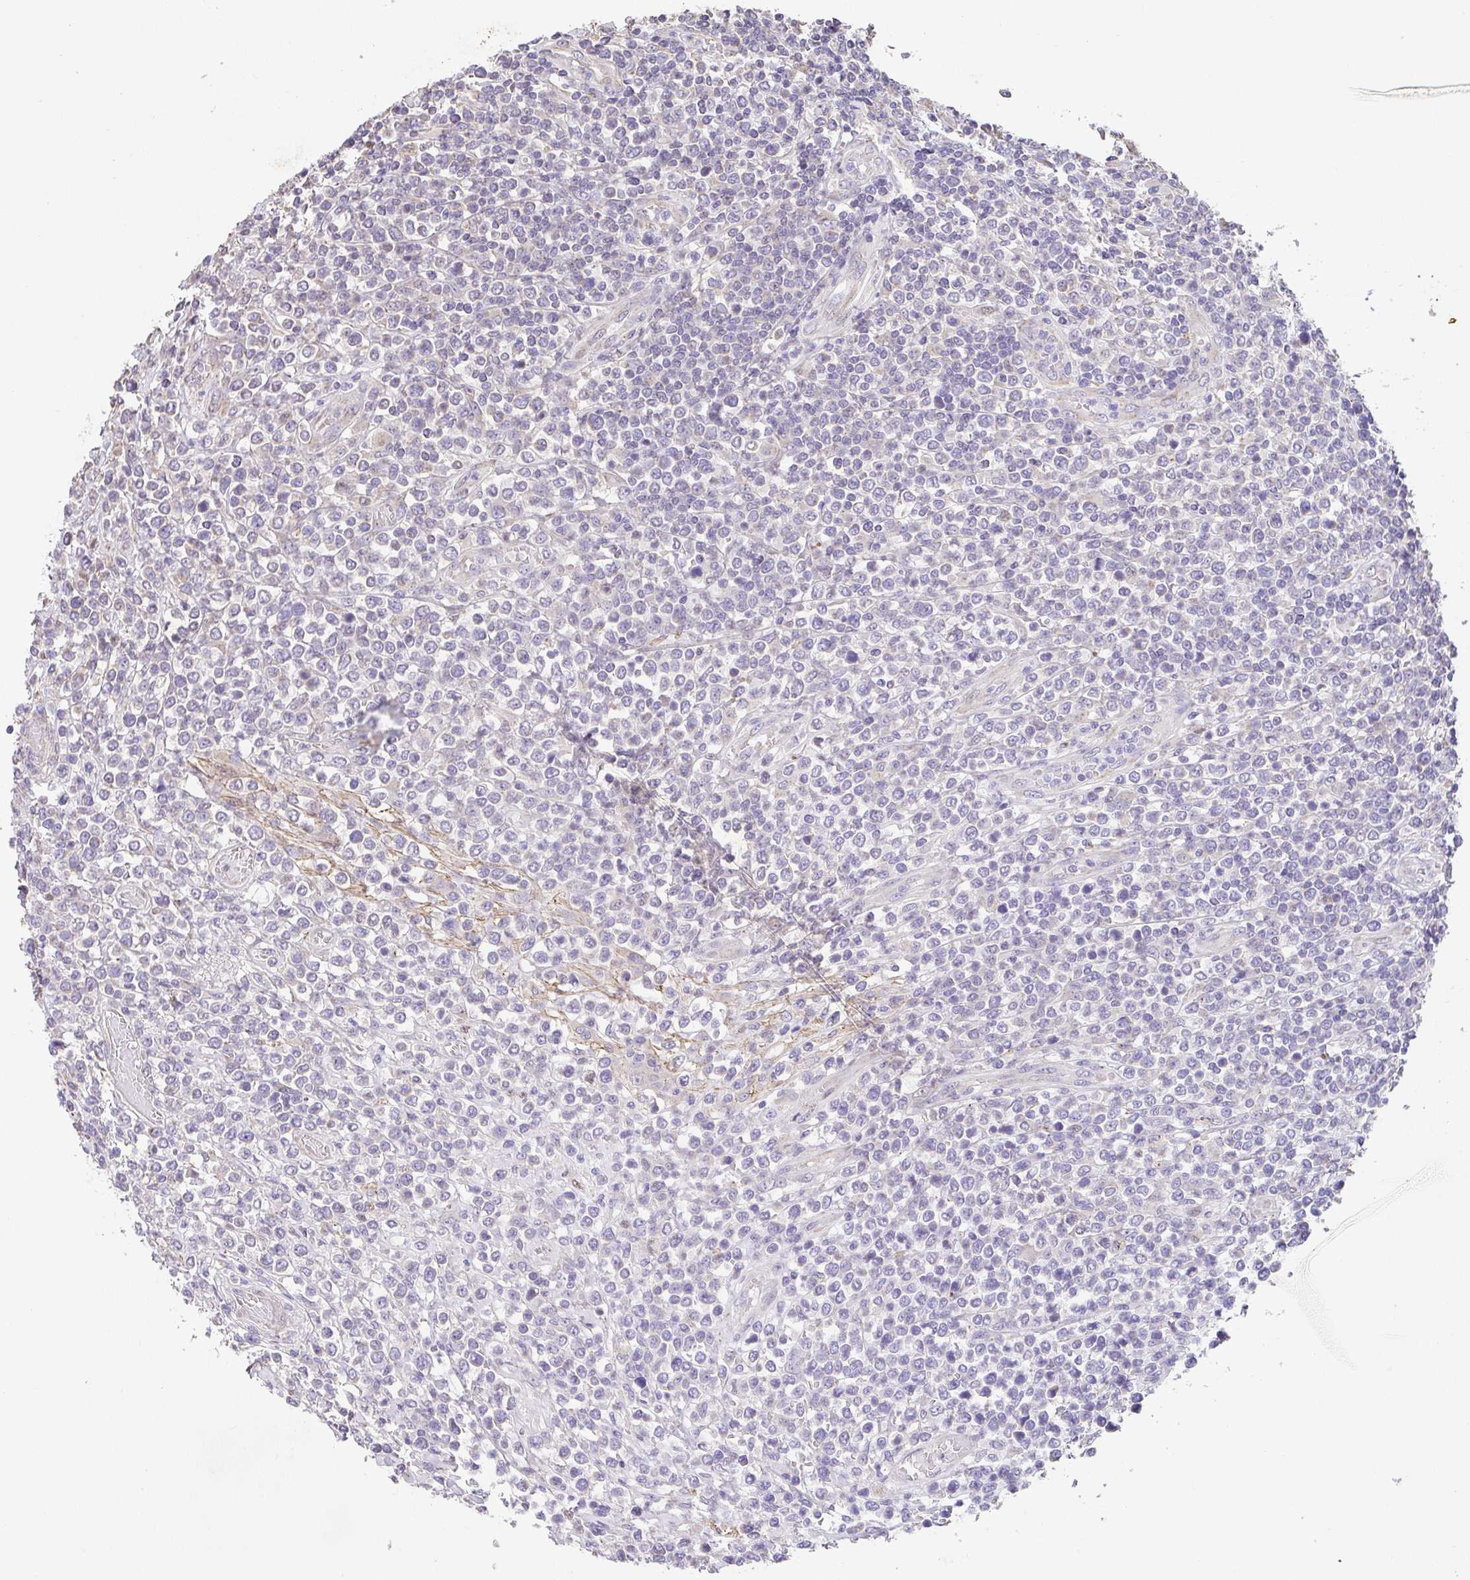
{"staining": {"intensity": "negative", "quantity": "none", "location": "none"}, "tissue": "lymphoma", "cell_type": "Tumor cells", "image_type": "cancer", "snomed": [{"axis": "morphology", "description": "Malignant lymphoma, non-Hodgkin's type, High grade"}, {"axis": "topography", "description": "Soft tissue"}], "caption": "Lymphoma stained for a protein using immunohistochemistry (IHC) demonstrates no staining tumor cells.", "gene": "RUNDC3B", "patient": {"sex": "female", "age": 56}}